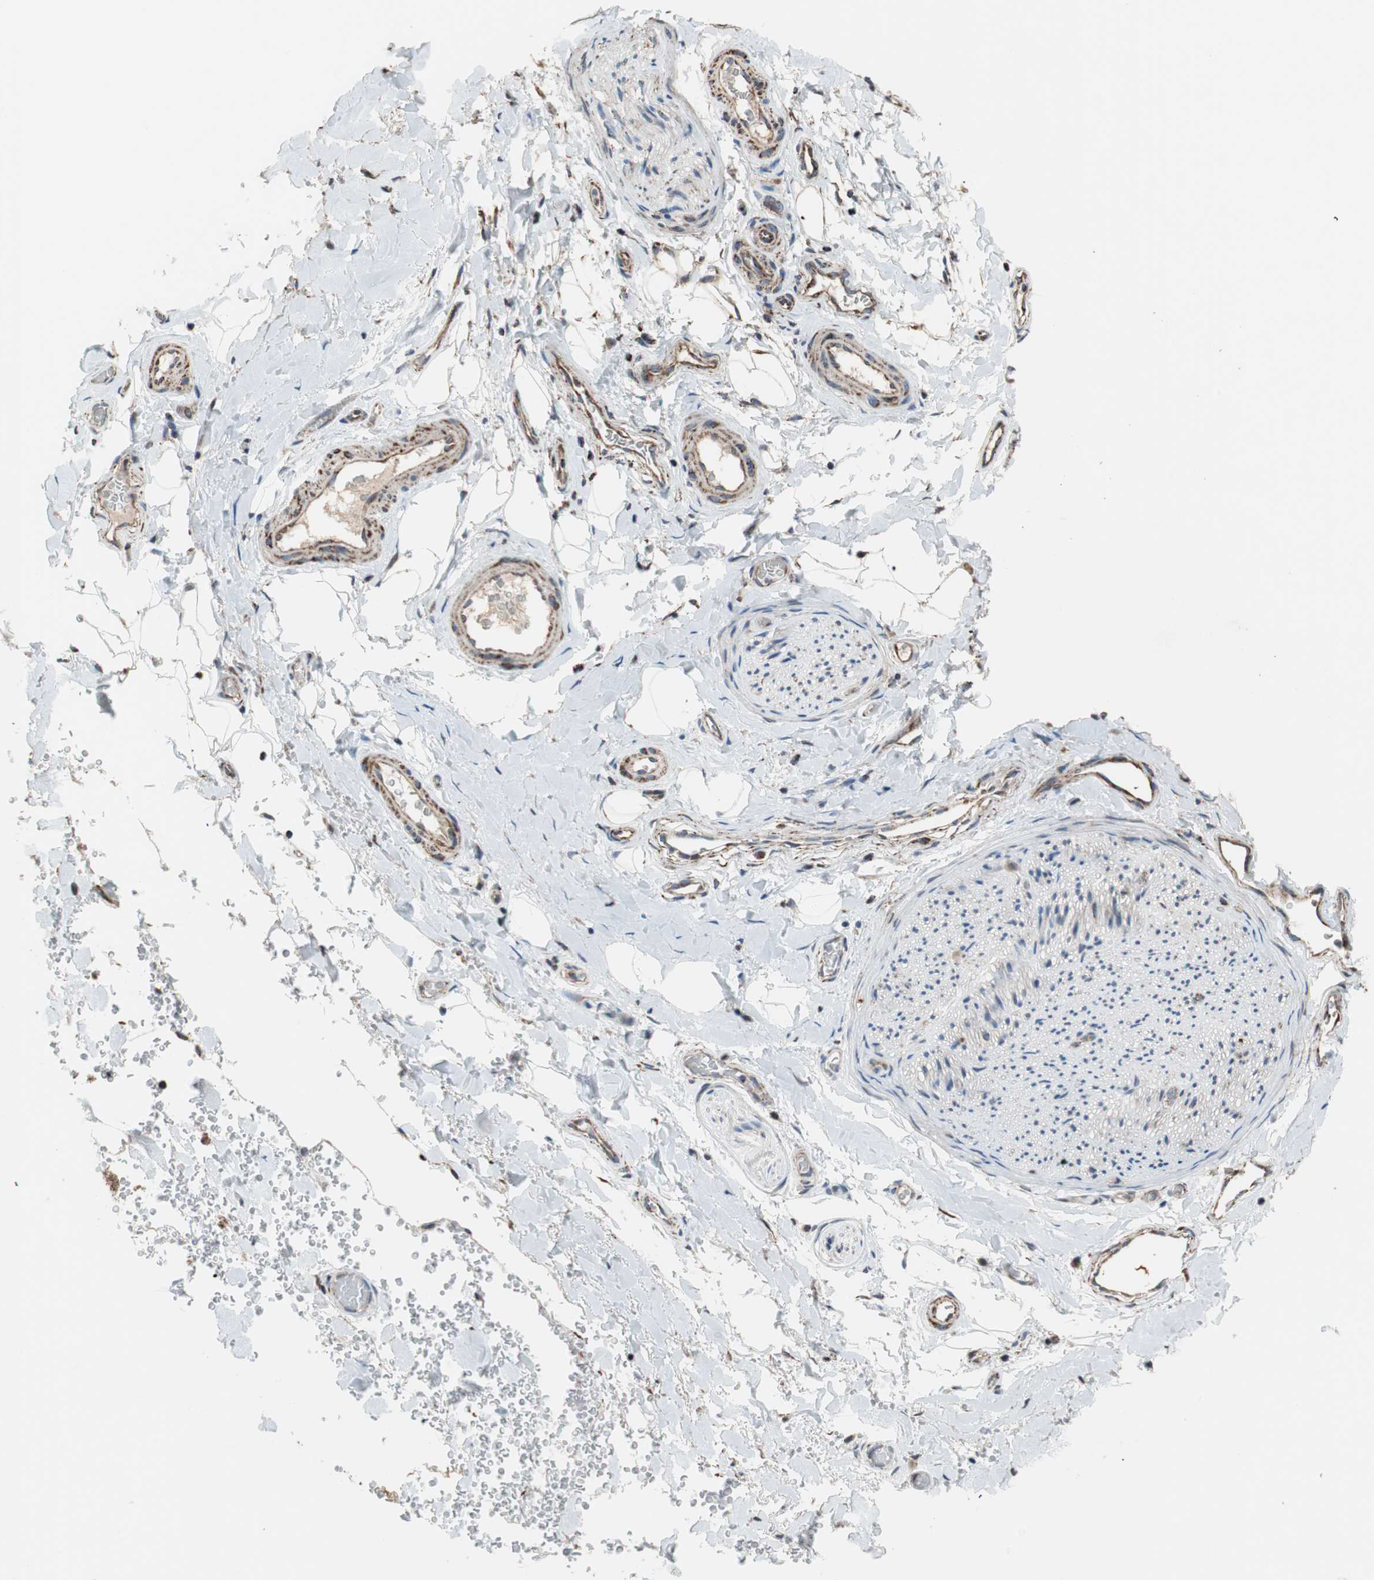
{"staining": {"intensity": "moderate", "quantity": "25%-75%", "location": "cytoplasmic/membranous"}, "tissue": "adipose tissue", "cell_type": "Adipocytes", "image_type": "normal", "snomed": [{"axis": "morphology", "description": "Normal tissue, NOS"}, {"axis": "morphology", "description": "Carcinoma, NOS"}, {"axis": "topography", "description": "Pancreas"}, {"axis": "topography", "description": "Peripheral nerve tissue"}], "caption": "Adipose tissue stained with a brown dye reveals moderate cytoplasmic/membranous positive positivity in approximately 25%-75% of adipocytes.", "gene": "PCSK4", "patient": {"sex": "female", "age": 29}}